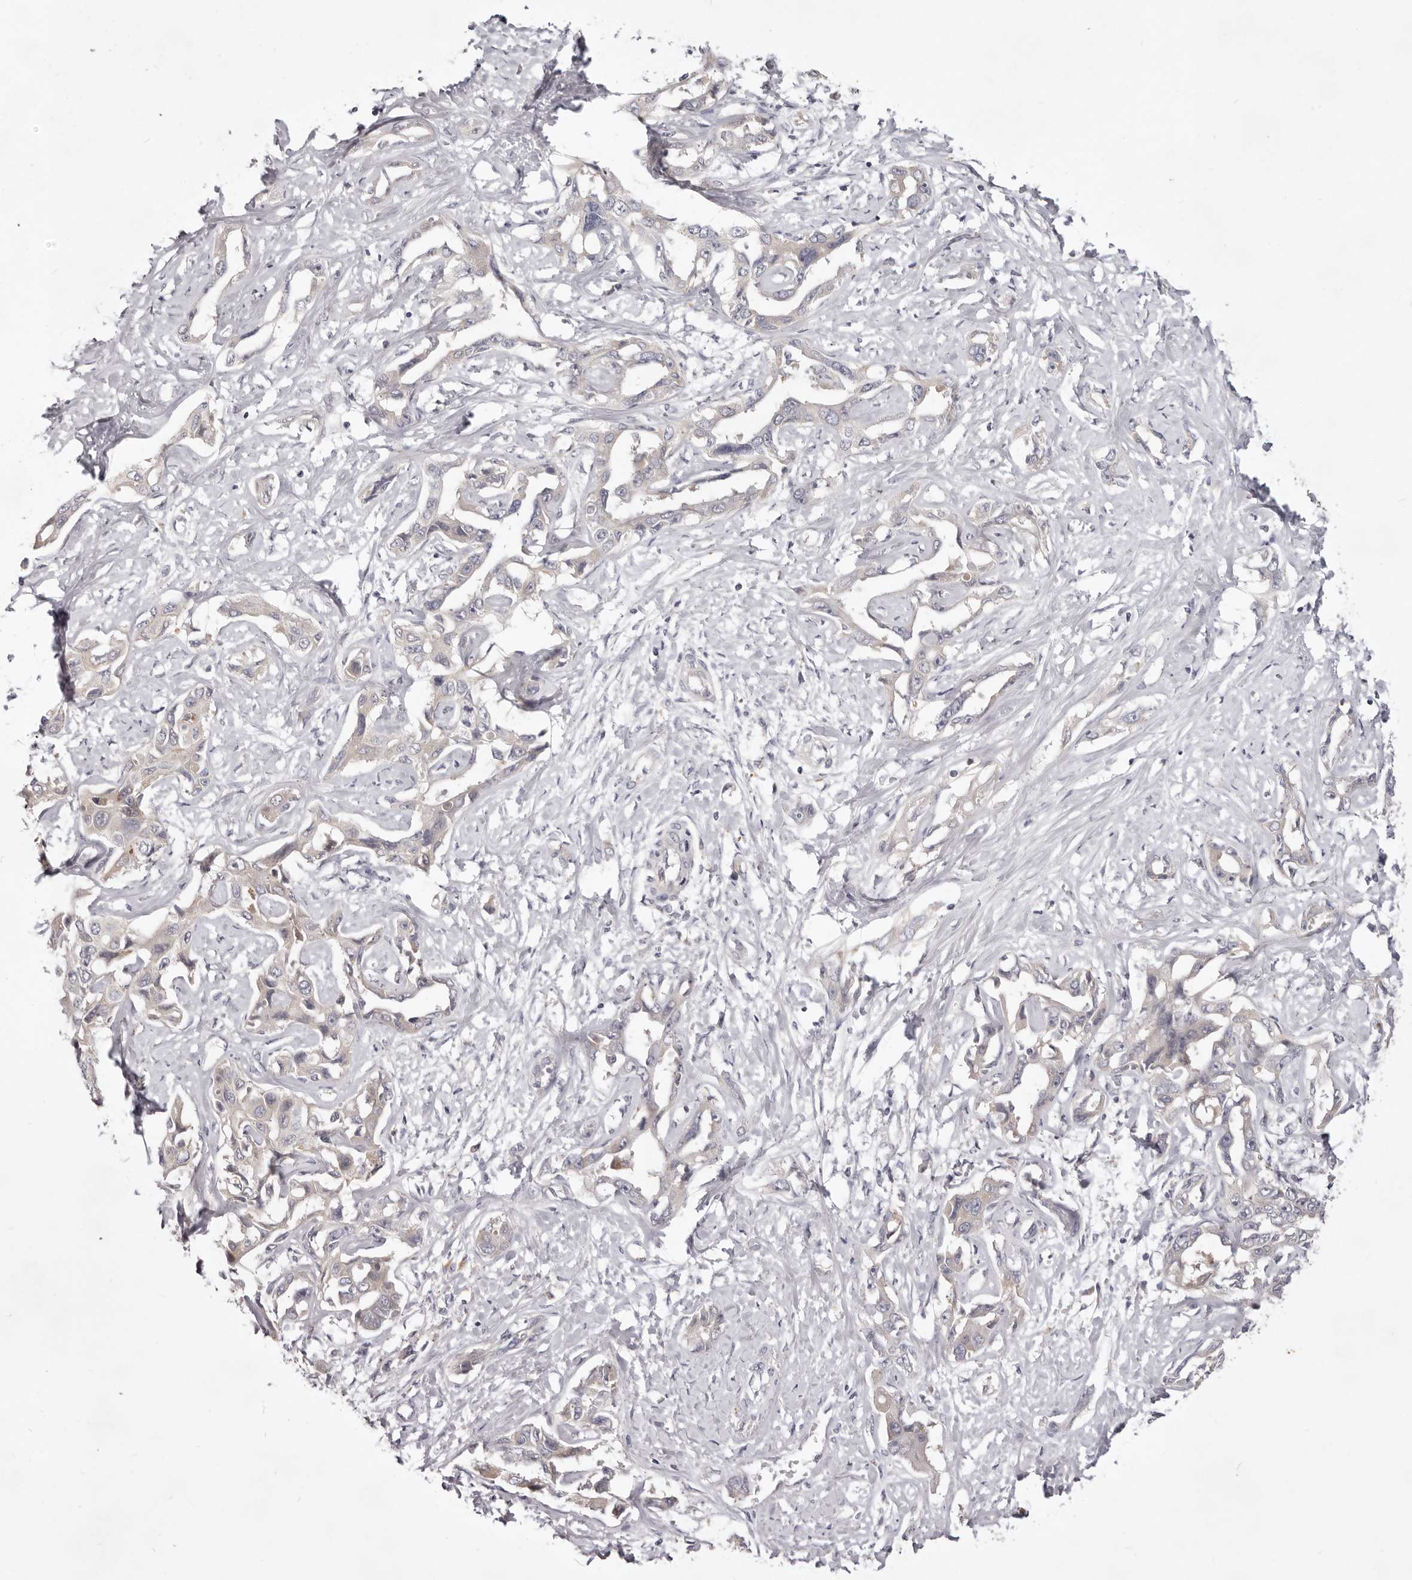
{"staining": {"intensity": "negative", "quantity": "none", "location": "none"}, "tissue": "liver cancer", "cell_type": "Tumor cells", "image_type": "cancer", "snomed": [{"axis": "morphology", "description": "Cholangiocarcinoma"}, {"axis": "topography", "description": "Liver"}], "caption": "The immunohistochemistry micrograph has no significant expression in tumor cells of cholangiocarcinoma (liver) tissue.", "gene": "GARNL3", "patient": {"sex": "male", "age": 59}}